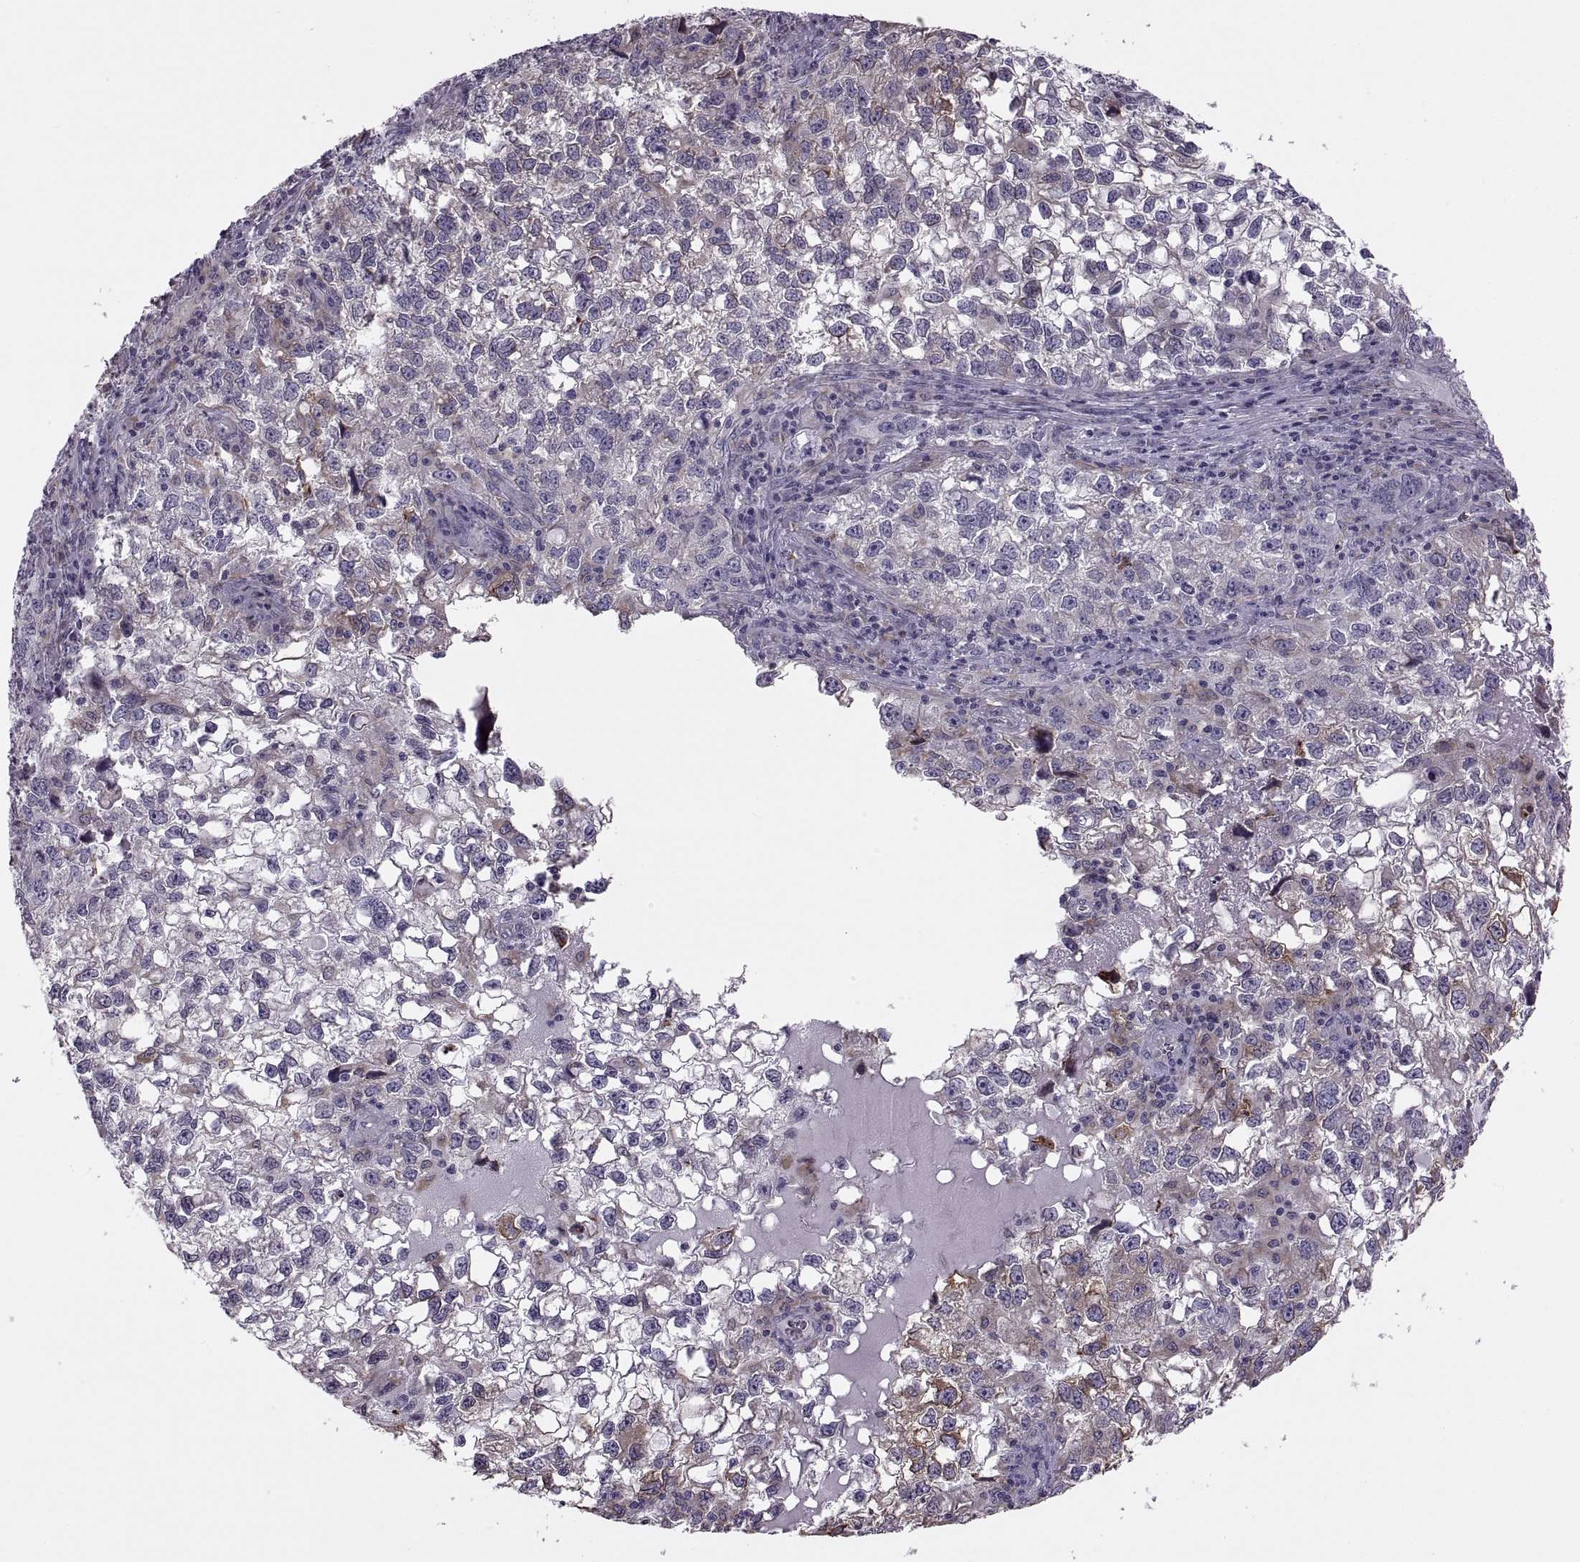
{"staining": {"intensity": "moderate", "quantity": "<25%", "location": "cytoplasmic/membranous"}, "tissue": "cervical cancer", "cell_type": "Tumor cells", "image_type": "cancer", "snomed": [{"axis": "morphology", "description": "Squamous cell carcinoma, NOS"}, {"axis": "topography", "description": "Cervix"}], "caption": "Squamous cell carcinoma (cervical) stained with immunohistochemistry reveals moderate cytoplasmic/membranous positivity in about <25% of tumor cells.", "gene": "LETM2", "patient": {"sex": "female", "age": 55}}